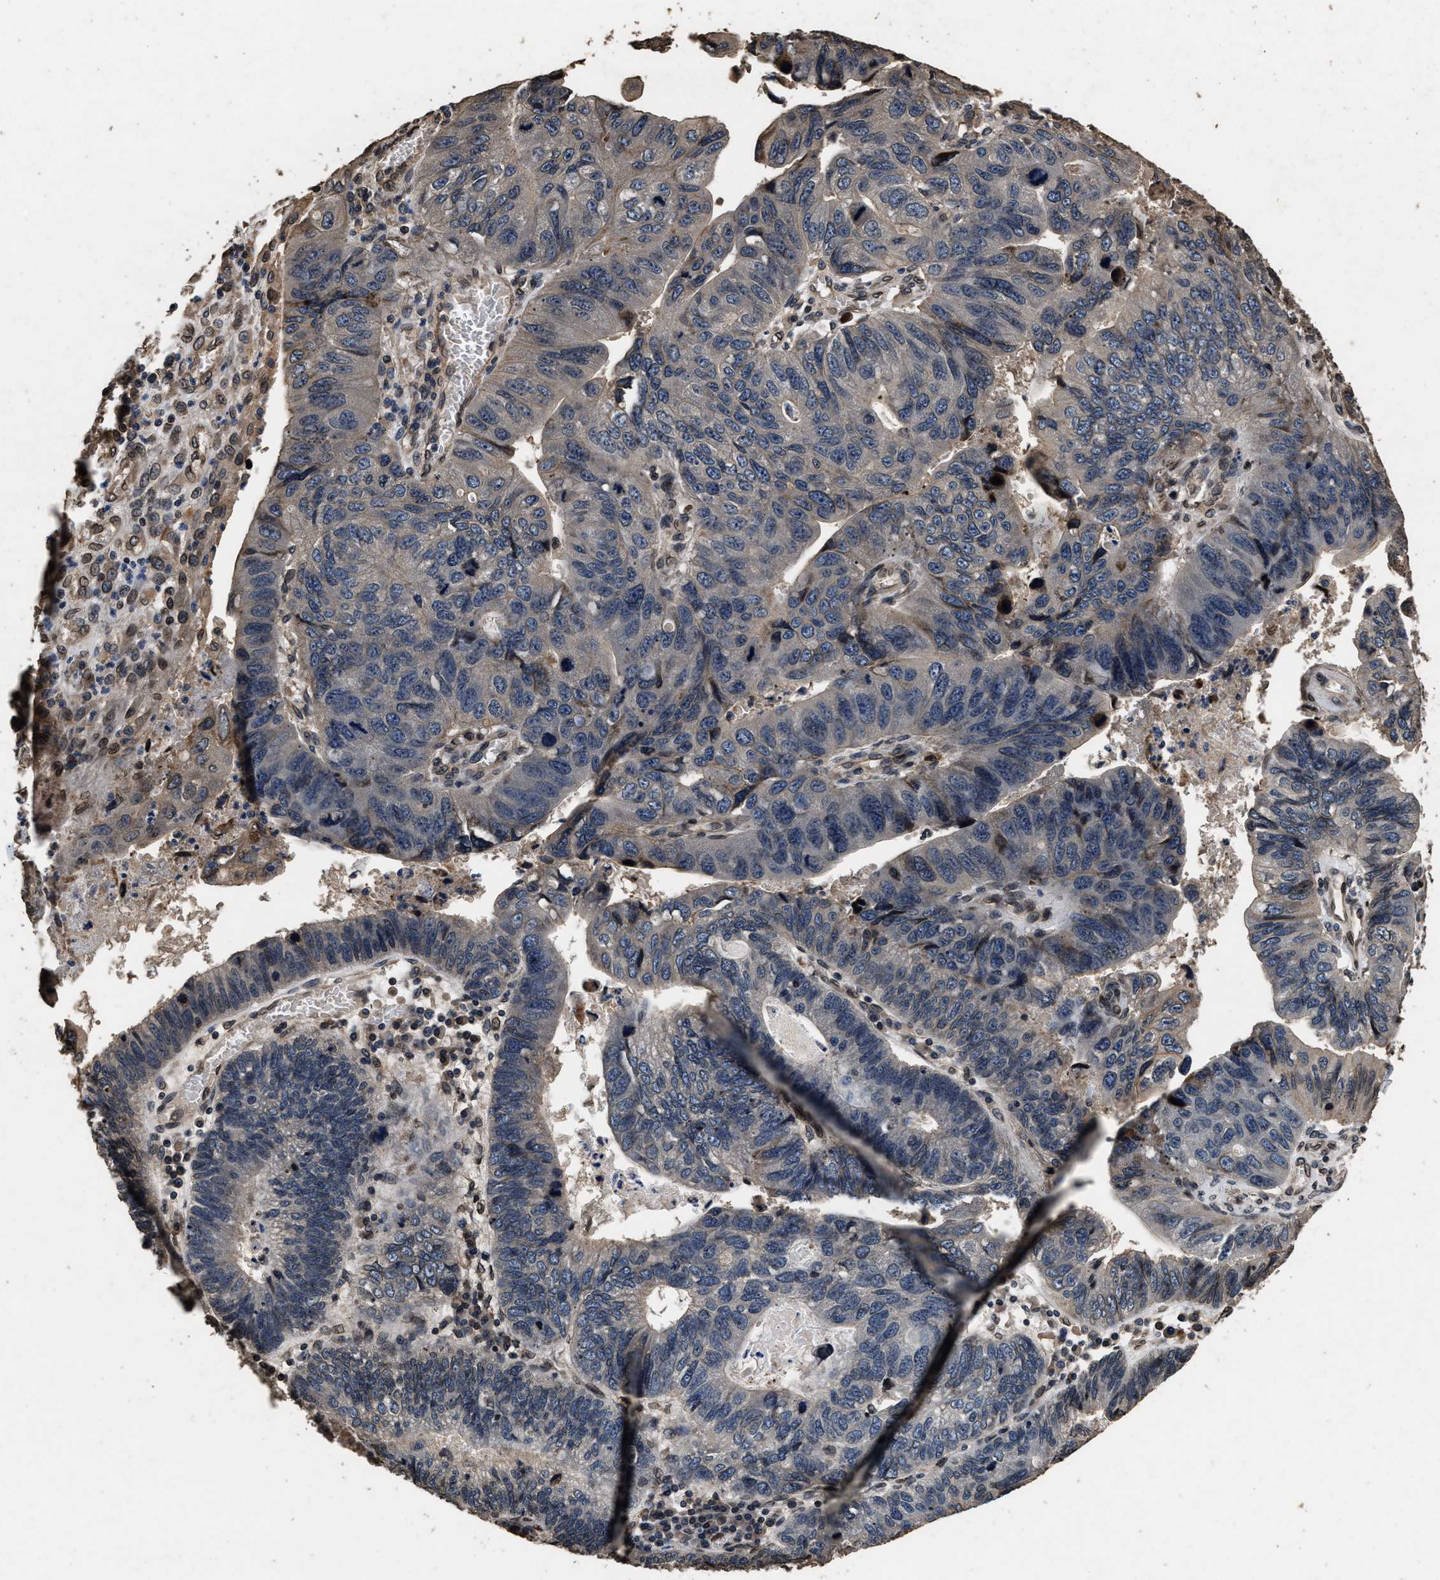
{"staining": {"intensity": "moderate", "quantity": "<25%", "location": "cytoplasmic/membranous"}, "tissue": "stomach cancer", "cell_type": "Tumor cells", "image_type": "cancer", "snomed": [{"axis": "morphology", "description": "Adenocarcinoma, NOS"}, {"axis": "topography", "description": "Stomach"}], "caption": "Protein expression analysis of human stomach cancer reveals moderate cytoplasmic/membranous staining in approximately <25% of tumor cells.", "gene": "ACCS", "patient": {"sex": "male", "age": 59}}